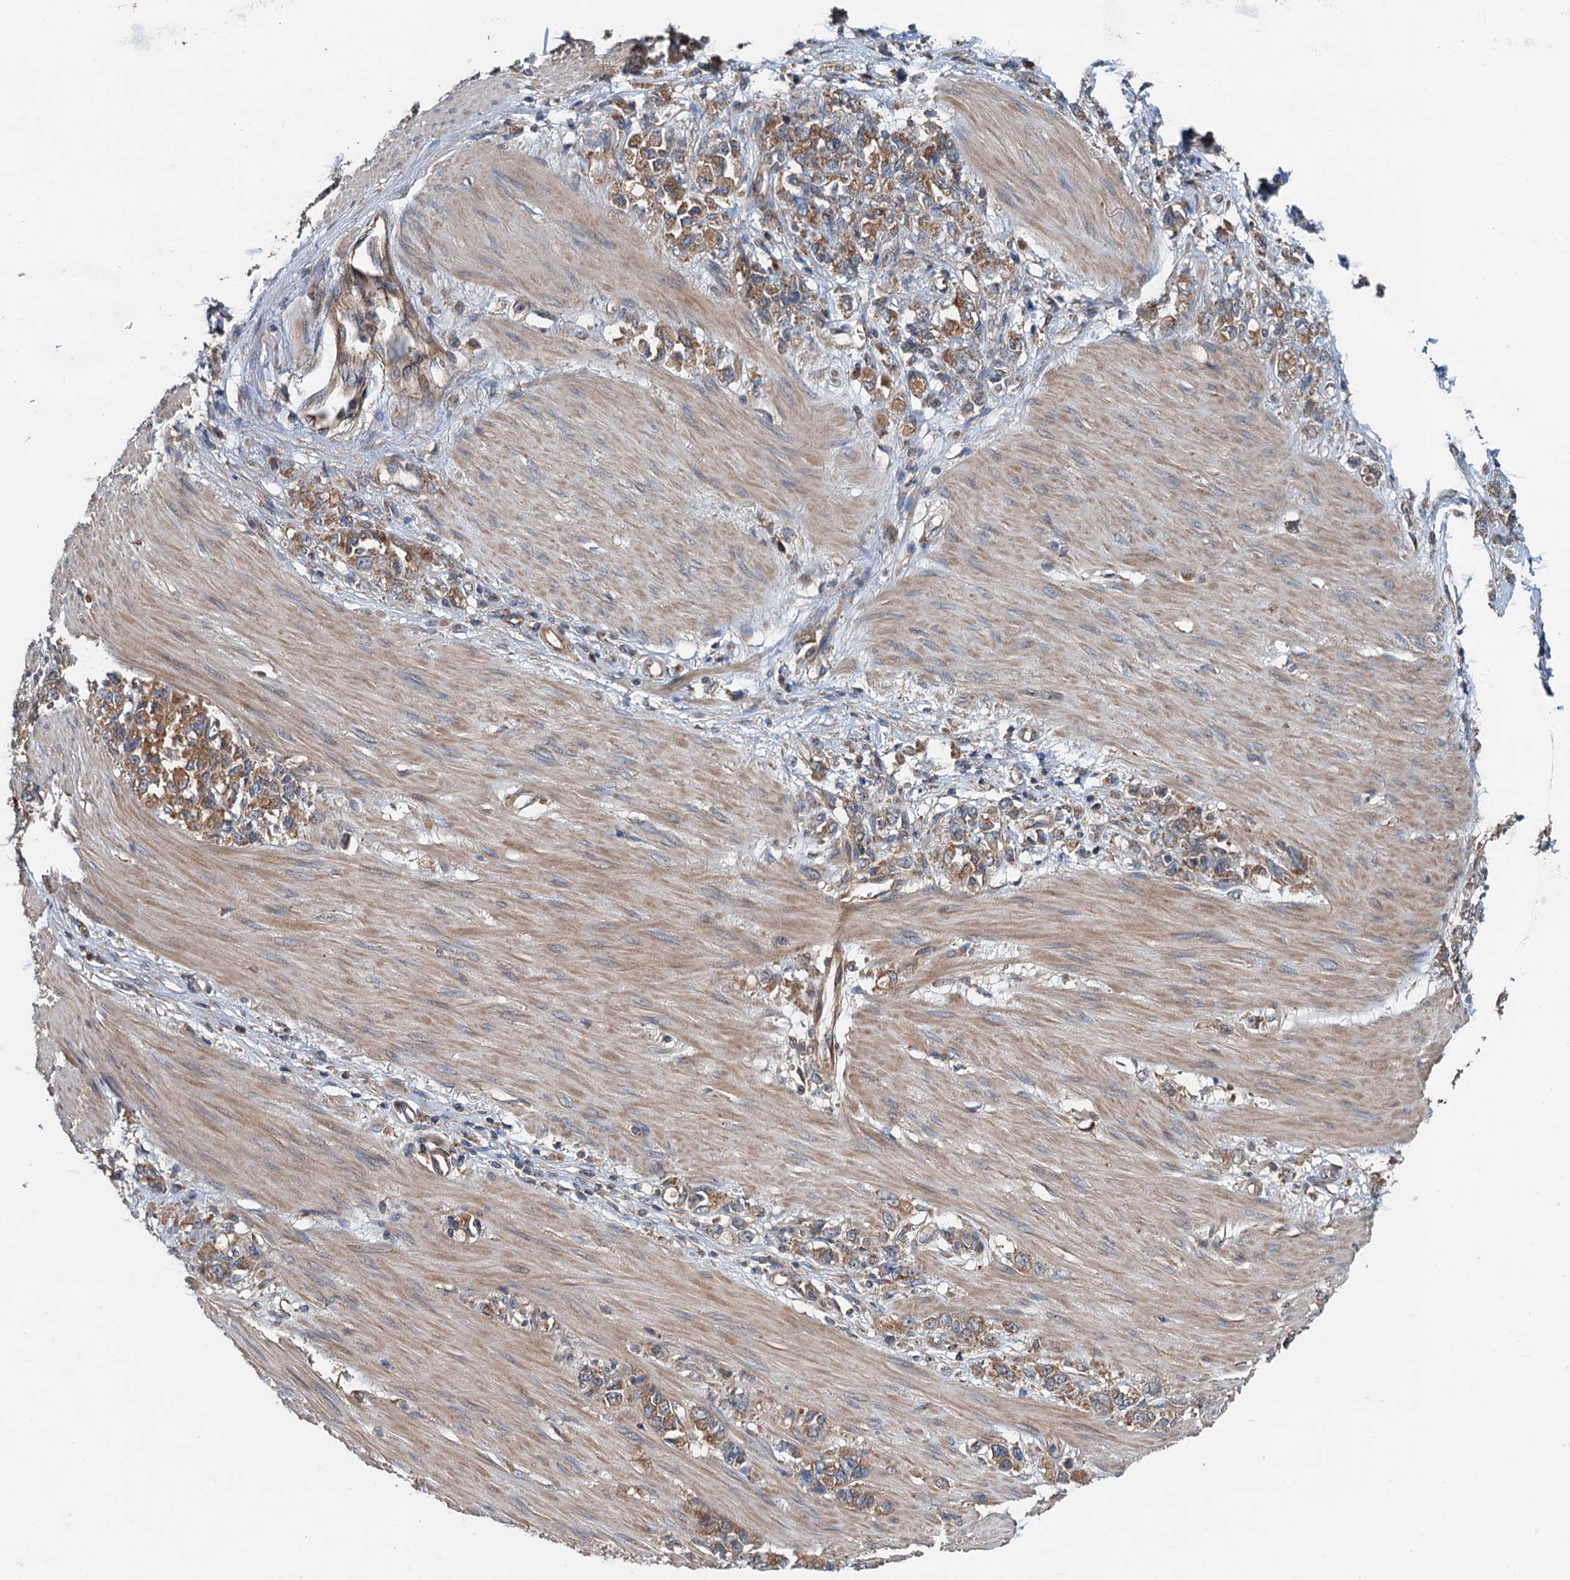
{"staining": {"intensity": "moderate", "quantity": ">75%", "location": "cytoplasmic/membranous"}, "tissue": "stomach cancer", "cell_type": "Tumor cells", "image_type": "cancer", "snomed": [{"axis": "morphology", "description": "Adenocarcinoma, NOS"}, {"axis": "topography", "description": "Stomach"}], "caption": "Stomach cancer (adenocarcinoma) stained with DAB (3,3'-diaminobenzidine) IHC reveals medium levels of moderate cytoplasmic/membranous positivity in about >75% of tumor cells.", "gene": "COG3", "patient": {"sex": "female", "age": 76}}